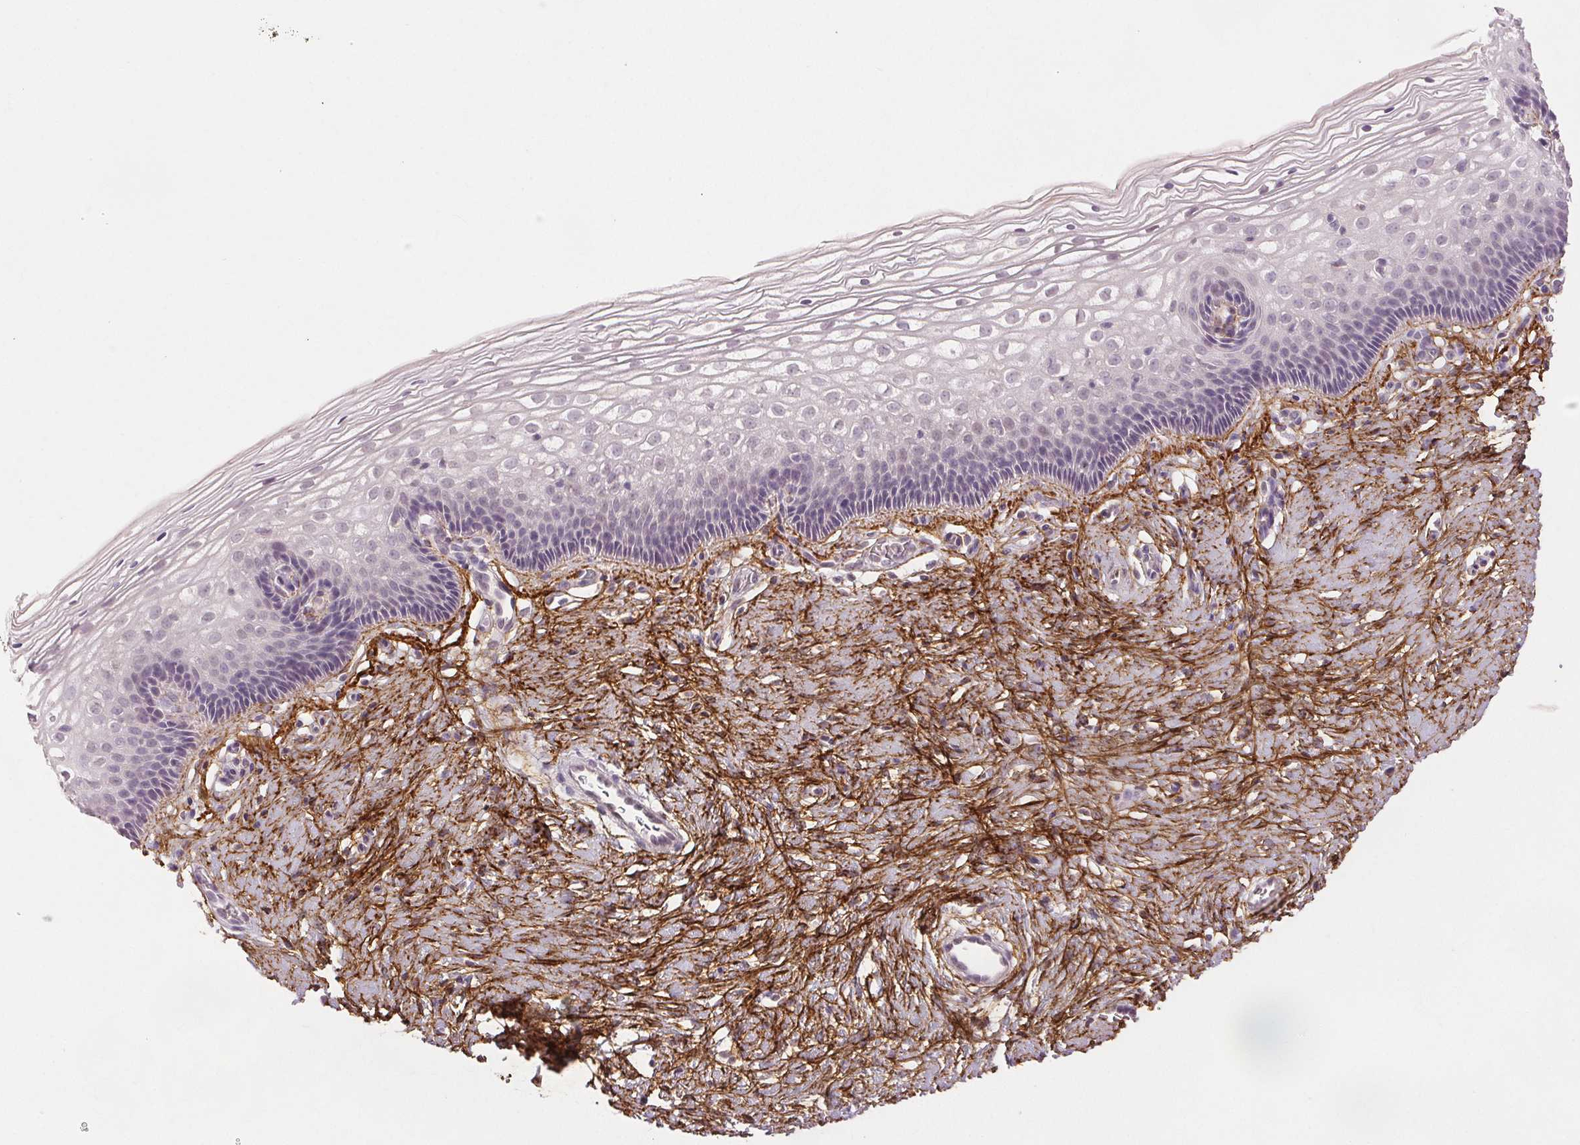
{"staining": {"intensity": "negative", "quantity": "none", "location": "none"}, "tissue": "cervix", "cell_type": "Glandular cells", "image_type": "normal", "snomed": [{"axis": "morphology", "description": "Normal tissue, NOS"}, {"axis": "topography", "description": "Cervix"}], "caption": "Human cervix stained for a protein using immunohistochemistry shows no positivity in glandular cells.", "gene": "FBN1", "patient": {"sex": "female", "age": 34}}